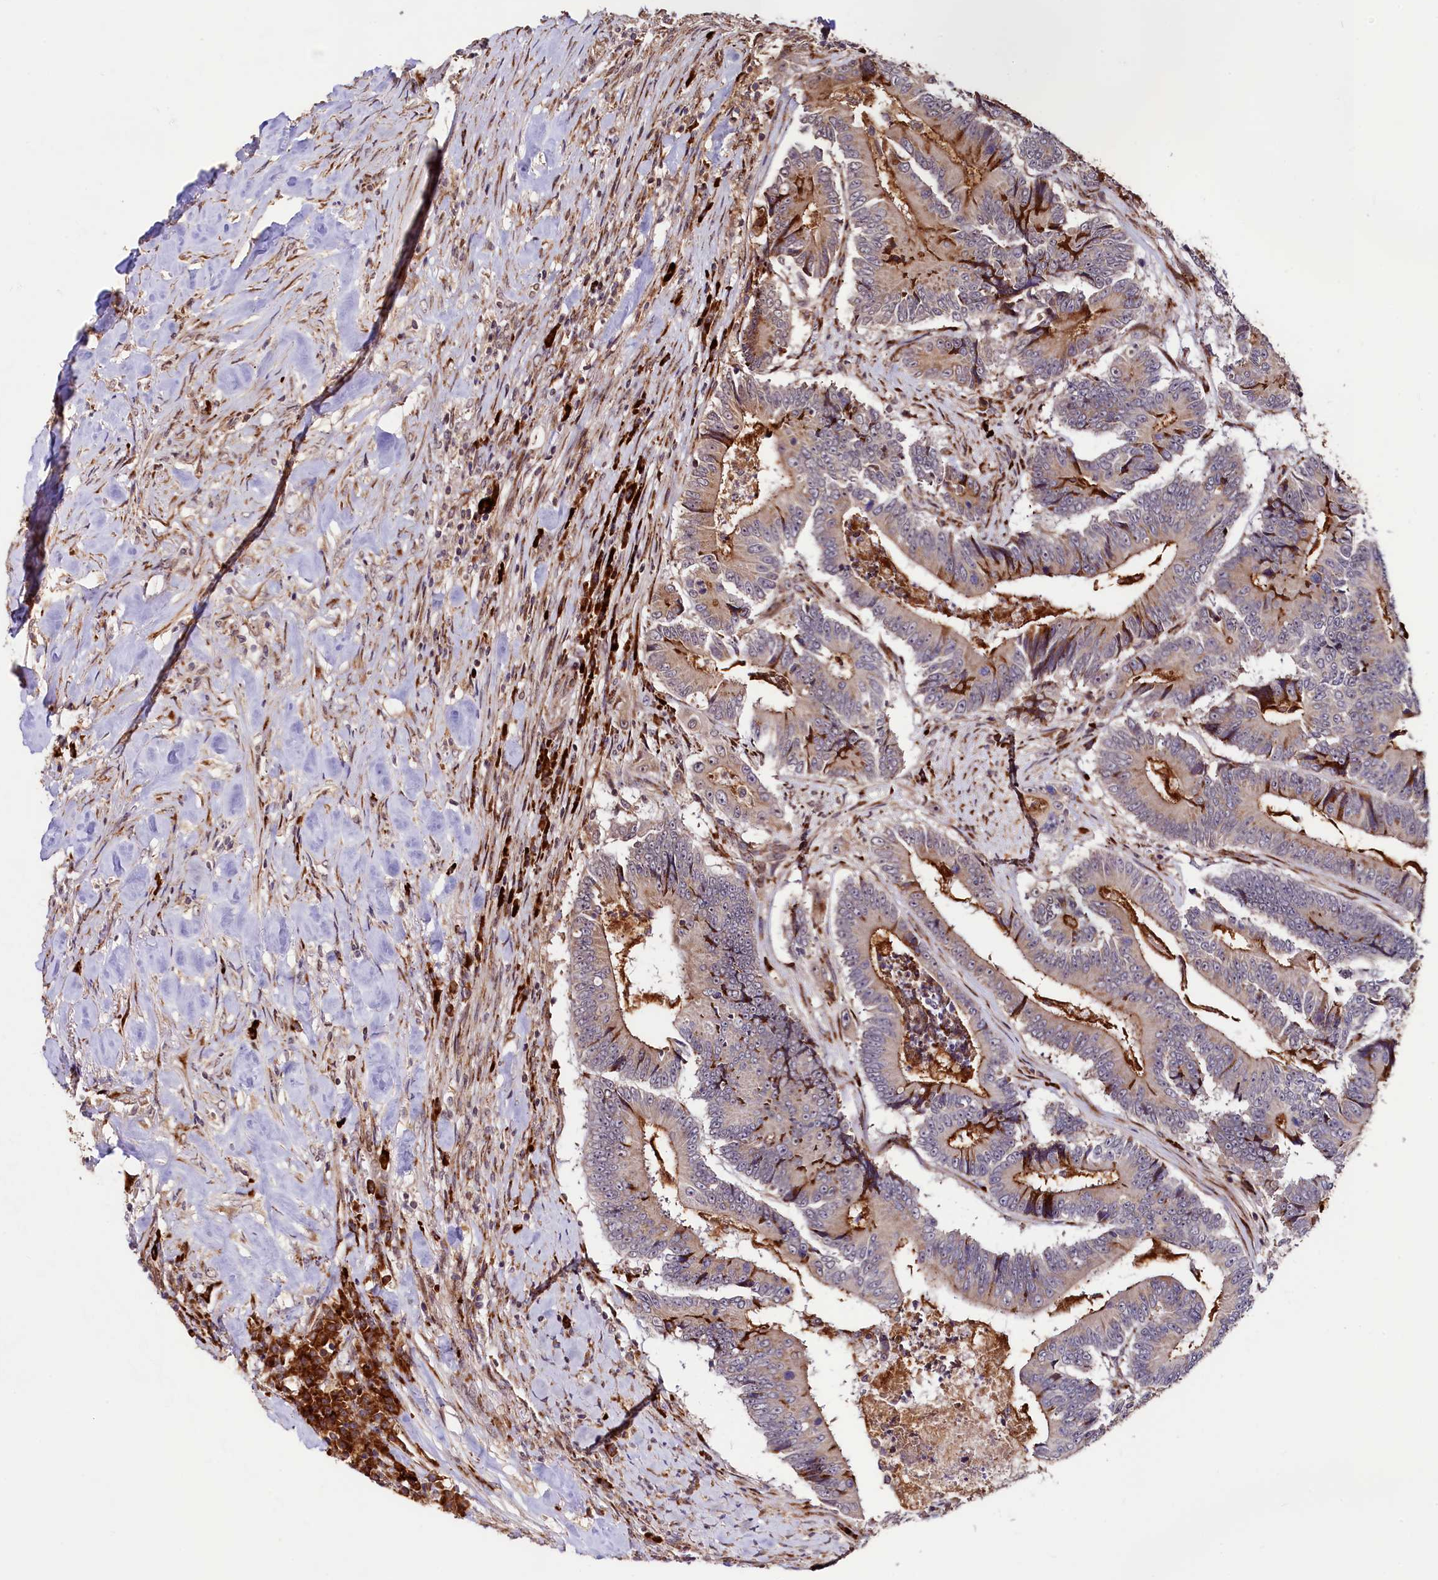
{"staining": {"intensity": "moderate", "quantity": "25%-75%", "location": "cytoplasmic/membranous"}, "tissue": "colorectal cancer", "cell_type": "Tumor cells", "image_type": "cancer", "snomed": [{"axis": "morphology", "description": "Adenocarcinoma, NOS"}, {"axis": "topography", "description": "Colon"}], "caption": "The histopathology image exhibits a brown stain indicating the presence of a protein in the cytoplasmic/membranous of tumor cells in adenocarcinoma (colorectal).", "gene": "C5orf15", "patient": {"sex": "male", "age": 83}}